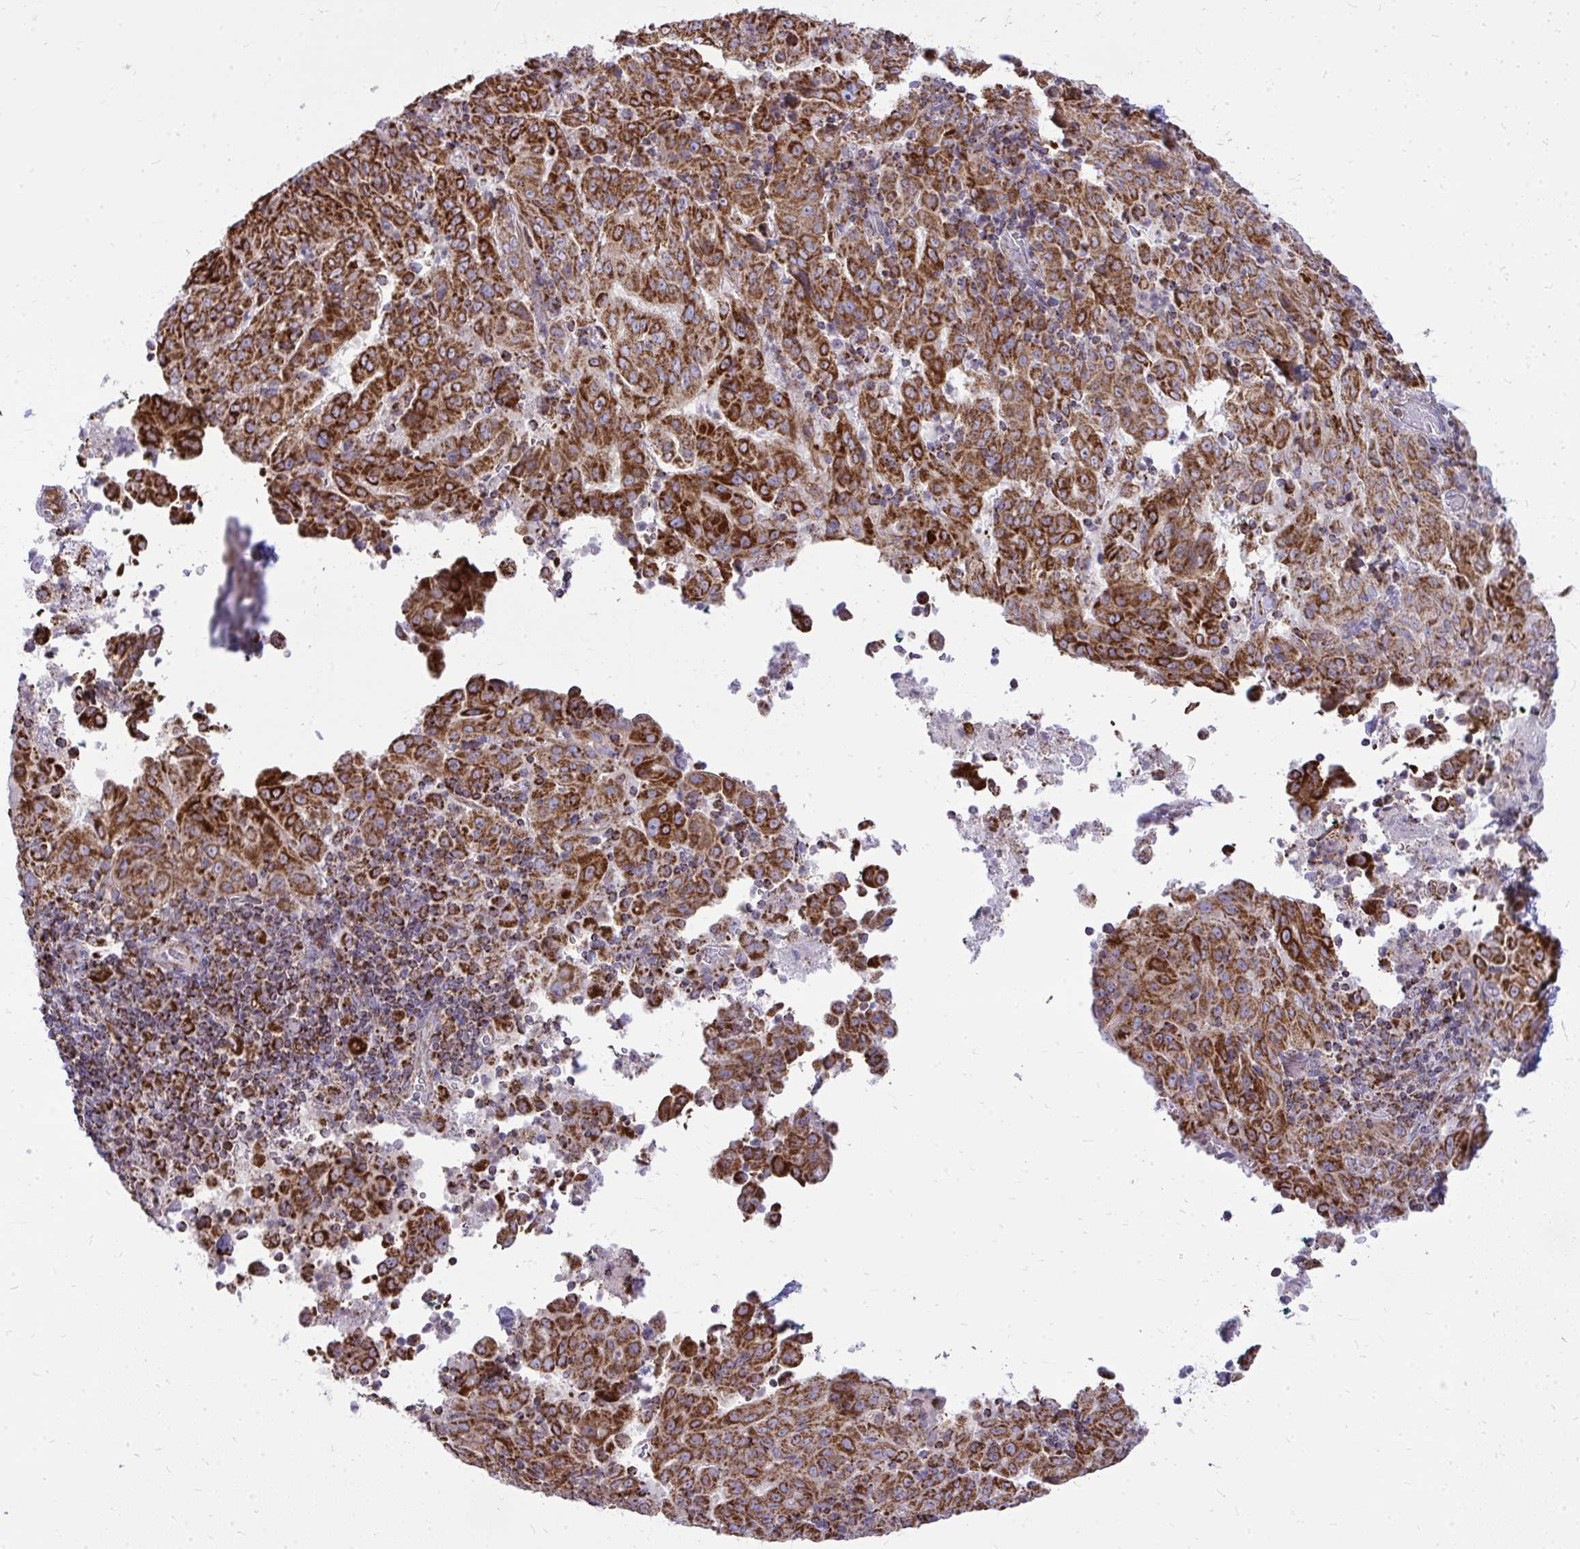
{"staining": {"intensity": "strong", "quantity": ">75%", "location": "cytoplasmic/membranous"}, "tissue": "pancreatic cancer", "cell_type": "Tumor cells", "image_type": "cancer", "snomed": [{"axis": "morphology", "description": "Adenocarcinoma, NOS"}, {"axis": "topography", "description": "Pancreas"}], "caption": "Immunohistochemistry image of neoplastic tissue: human pancreatic cancer stained using immunohistochemistry shows high levels of strong protein expression localized specifically in the cytoplasmic/membranous of tumor cells, appearing as a cytoplasmic/membranous brown color.", "gene": "SPTBN2", "patient": {"sex": "male", "age": 63}}